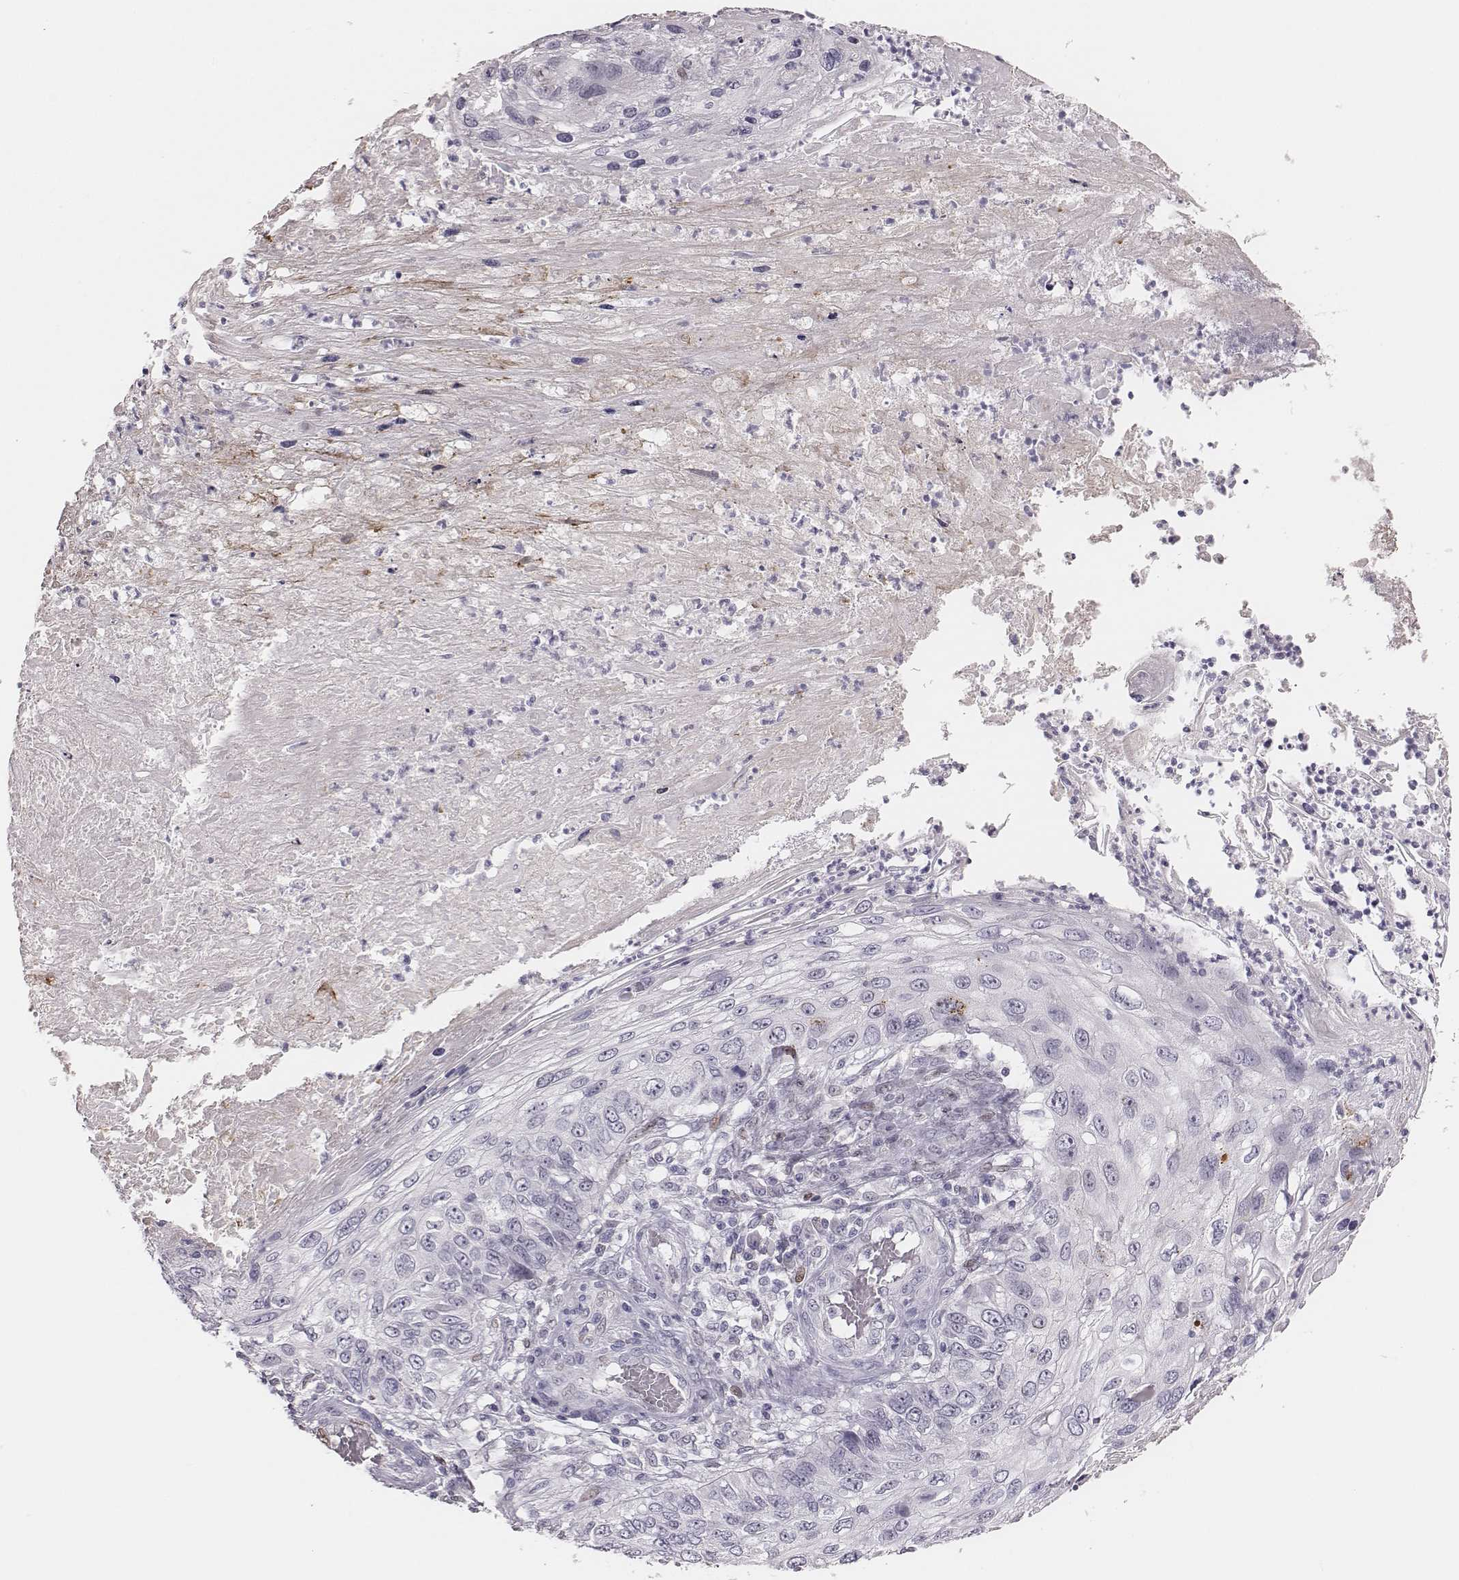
{"staining": {"intensity": "negative", "quantity": "none", "location": "none"}, "tissue": "skin cancer", "cell_type": "Tumor cells", "image_type": "cancer", "snomed": [{"axis": "morphology", "description": "Squamous cell carcinoma, NOS"}, {"axis": "topography", "description": "Skin"}], "caption": "DAB (3,3'-diaminobenzidine) immunohistochemical staining of skin squamous cell carcinoma reveals no significant expression in tumor cells.", "gene": "ADGRF4", "patient": {"sex": "male", "age": 92}}